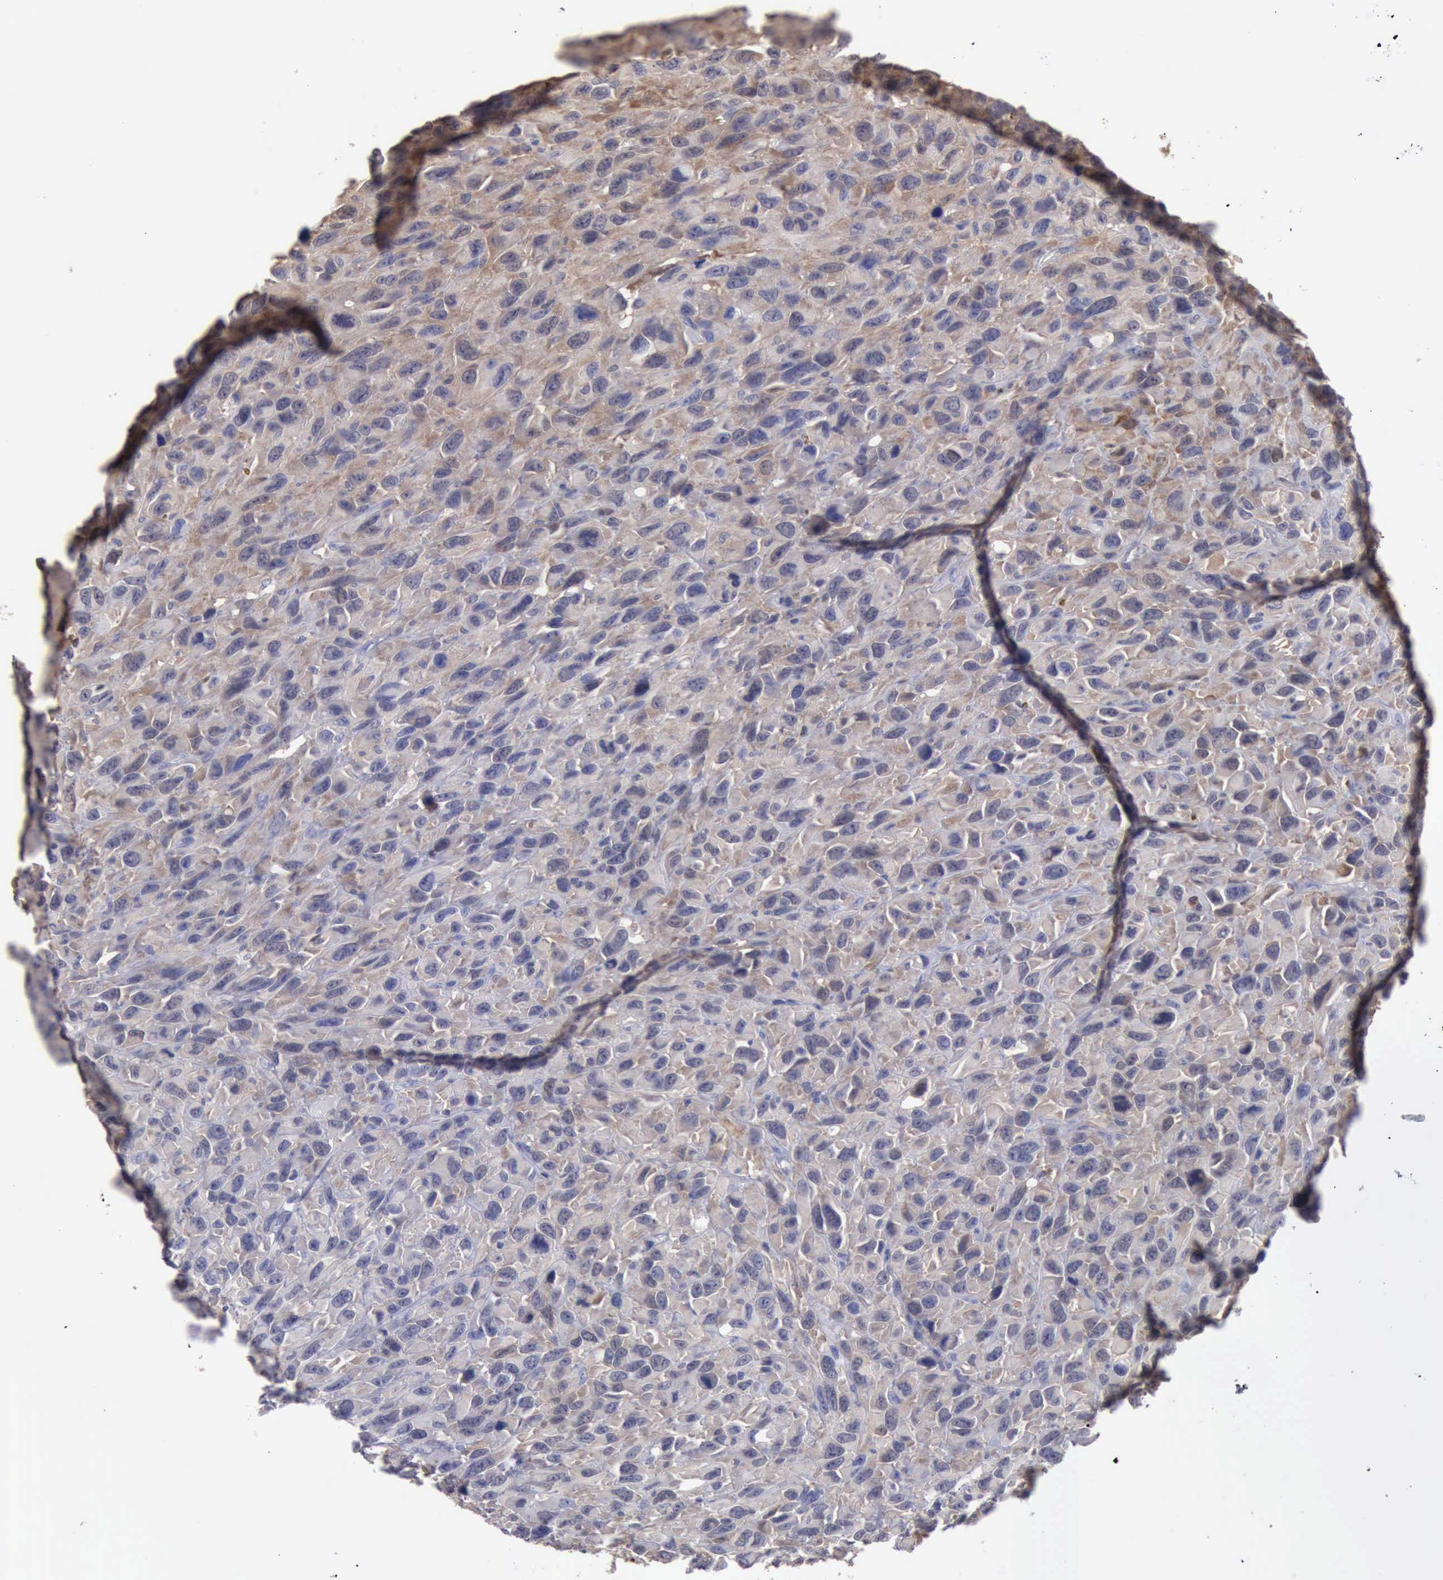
{"staining": {"intensity": "weak", "quantity": "<25%", "location": "cytoplasmic/membranous"}, "tissue": "renal cancer", "cell_type": "Tumor cells", "image_type": "cancer", "snomed": [{"axis": "morphology", "description": "Adenocarcinoma, NOS"}, {"axis": "topography", "description": "Kidney"}], "caption": "Tumor cells are negative for protein expression in human renal cancer.", "gene": "STAT1", "patient": {"sex": "male", "age": 79}}